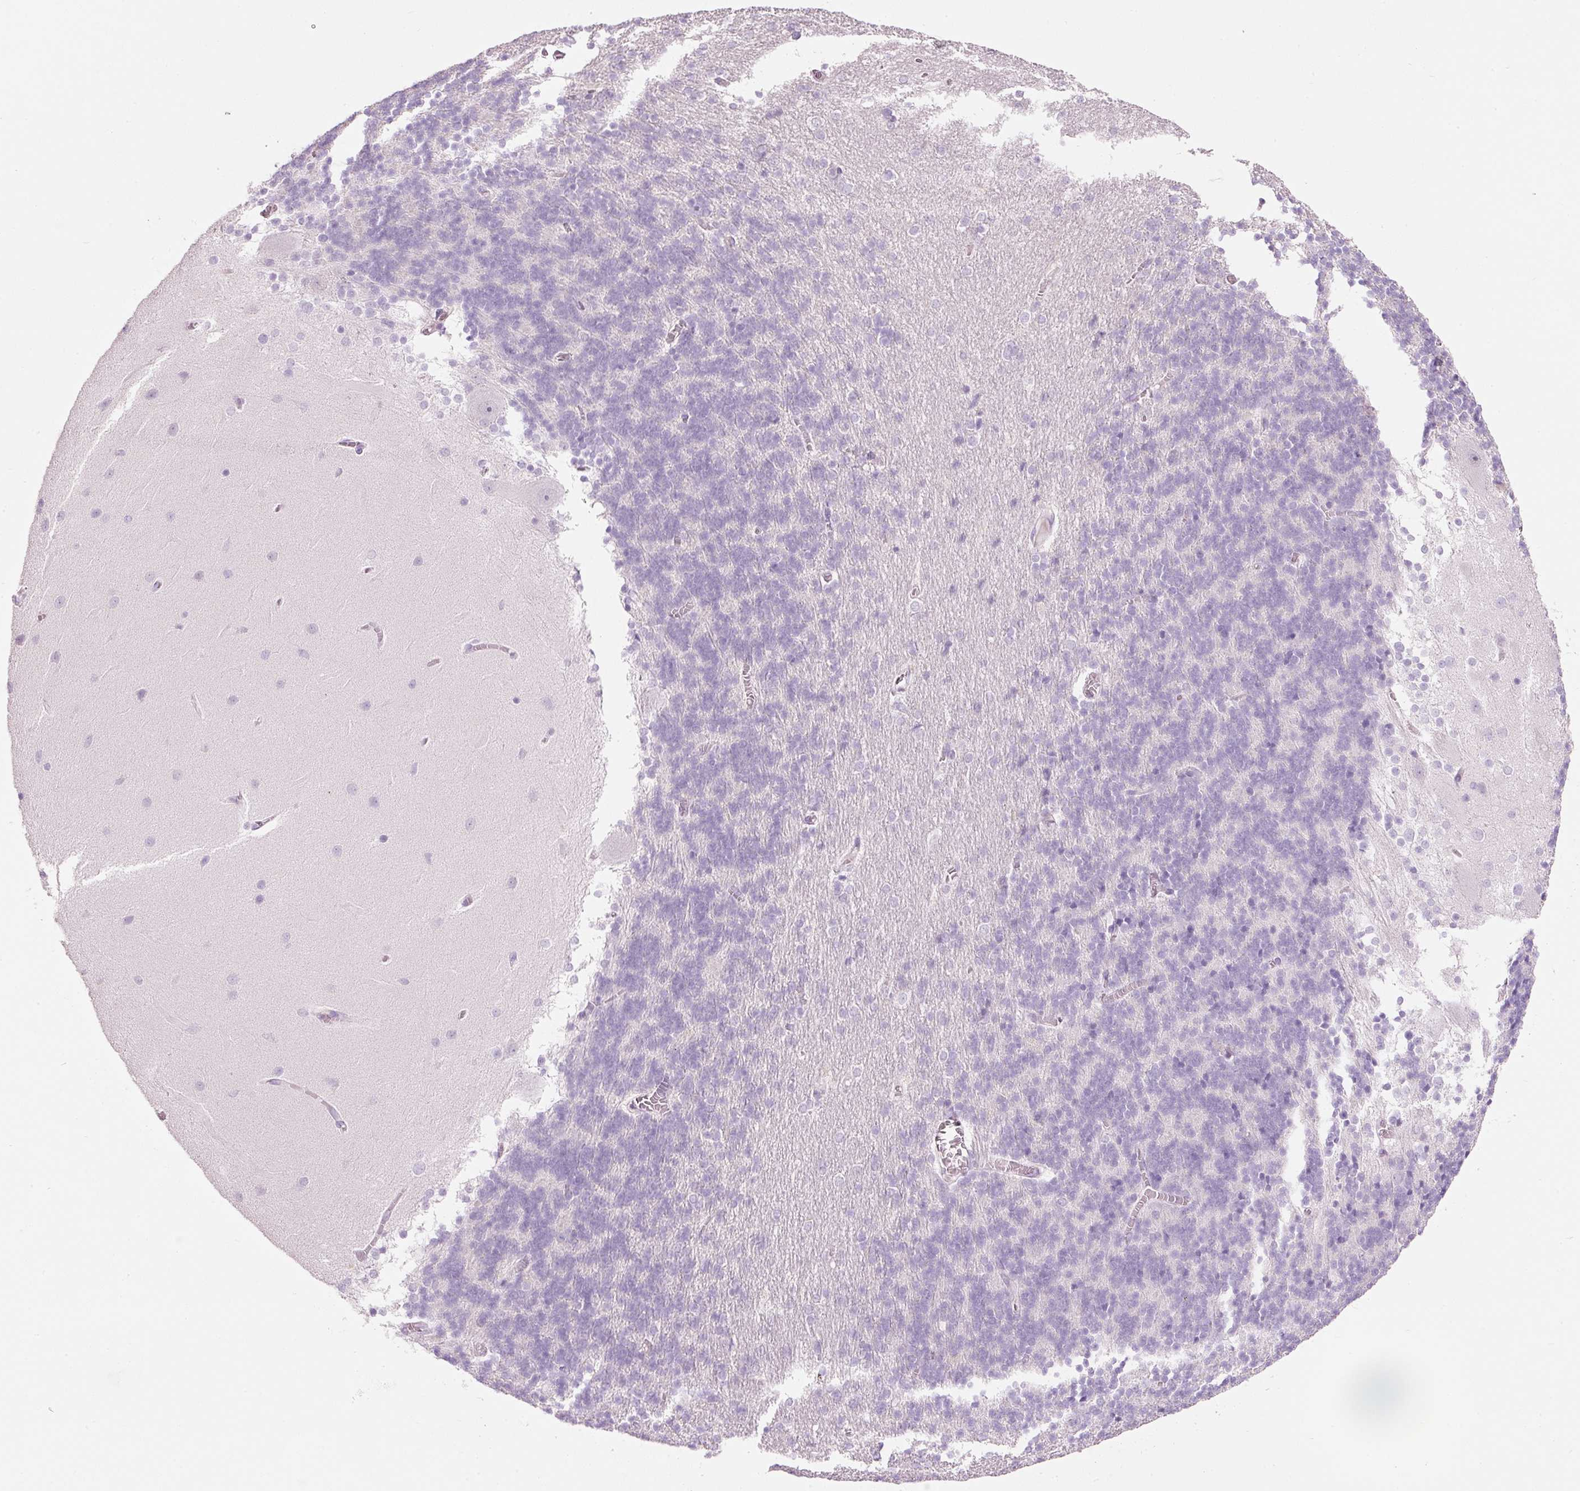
{"staining": {"intensity": "negative", "quantity": "none", "location": "none"}, "tissue": "cerebellum", "cell_type": "Cells in granular layer", "image_type": "normal", "snomed": [{"axis": "morphology", "description": "Normal tissue, NOS"}, {"axis": "topography", "description": "Cerebellum"}], "caption": "High power microscopy histopathology image of an immunohistochemistry micrograph of unremarkable cerebellum, revealing no significant positivity in cells in granular layer.", "gene": "CMA1", "patient": {"sex": "female", "age": 54}}